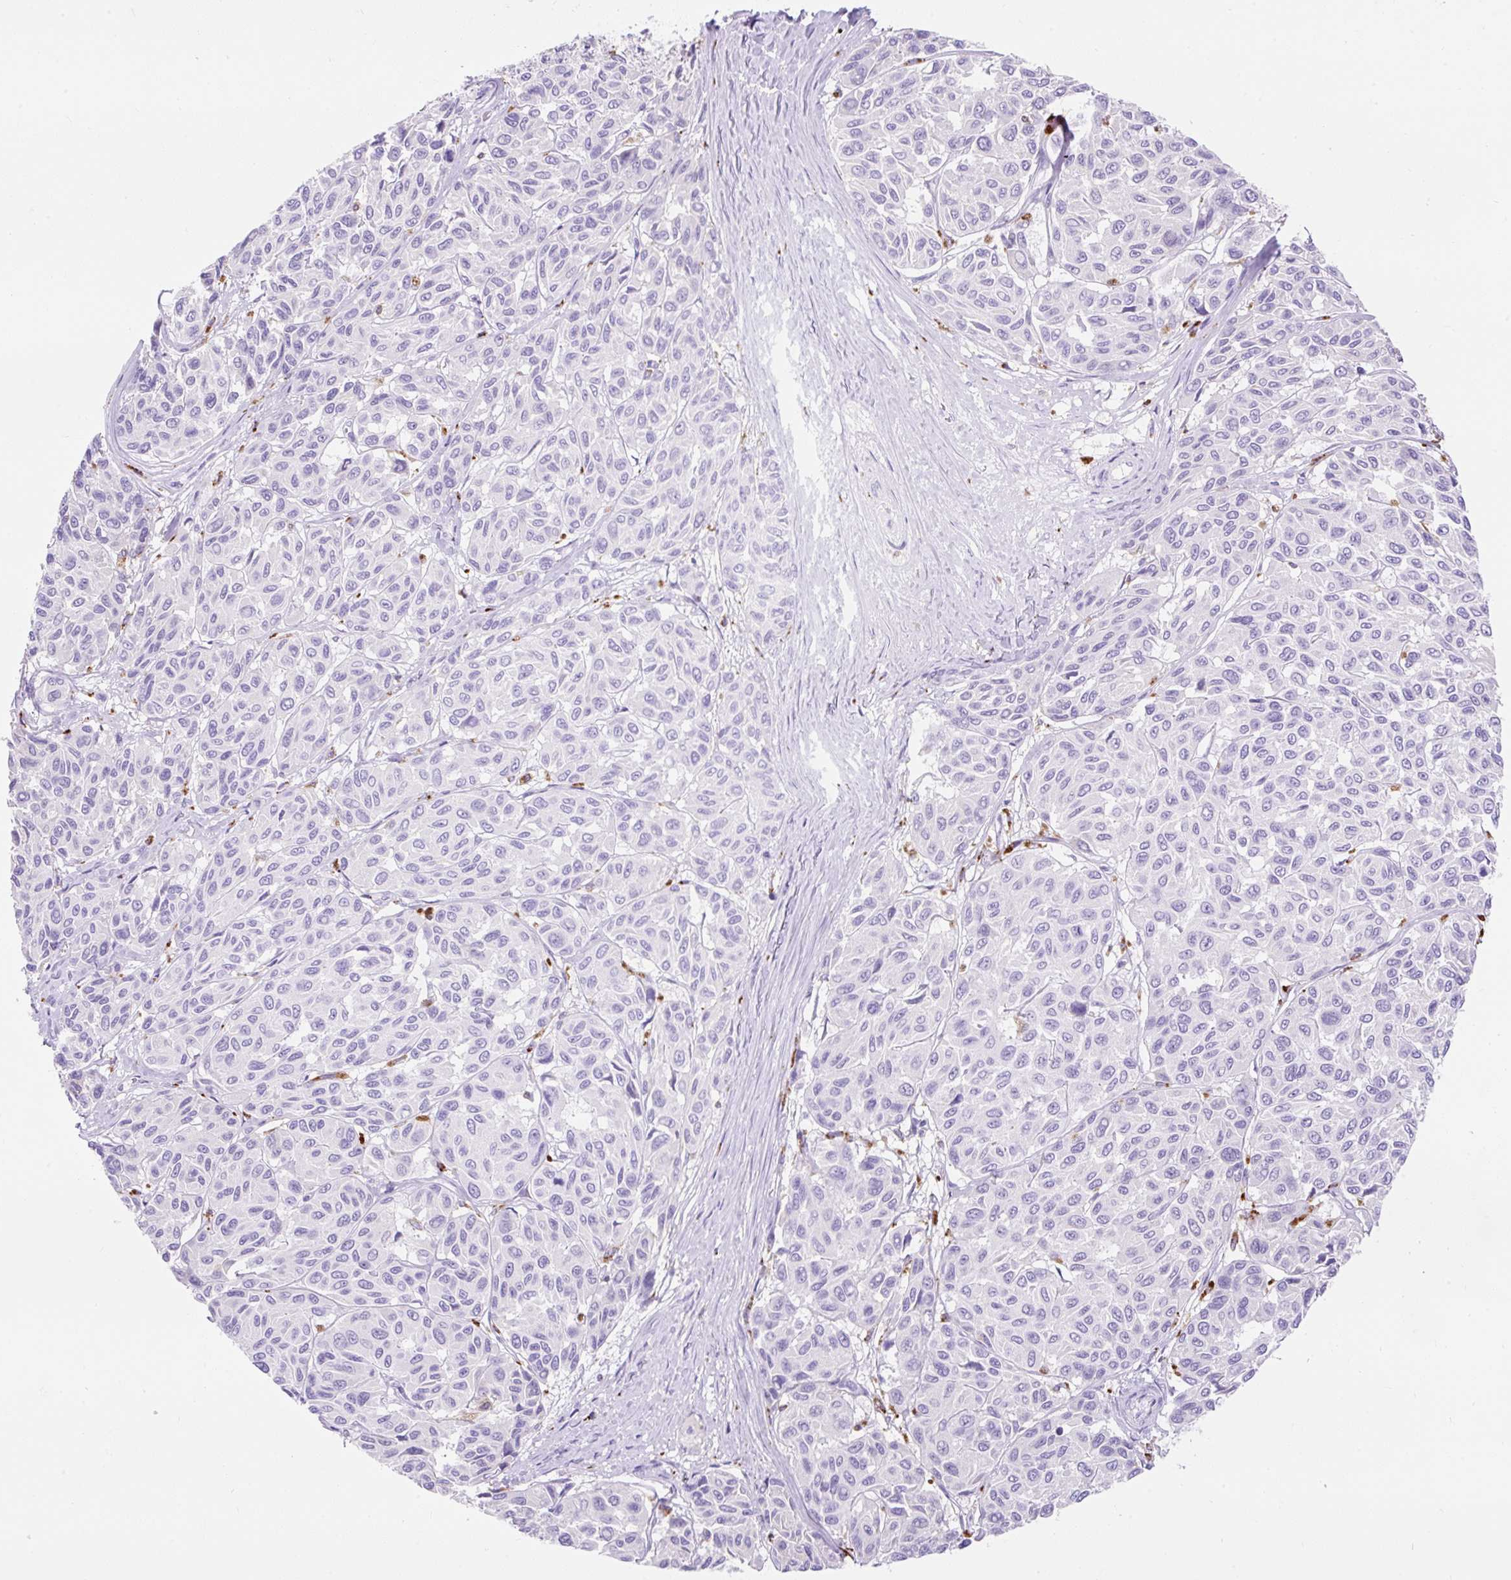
{"staining": {"intensity": "negative", "quantity": "none", "location": "none"}, "tissue": "melanoma", "cell_type": "Tumor cells", "image_type": "cancer", "snomed": [{"axis": "morphology", "description": "Malignant melanoma, NOS"}, {"axis": "topography", "description": "Skin"}], "caption": "Melanoma stained for a protein using immunohistochemistry reveals no expression tumor cells.", "gene": "HEXB", "patient": {"sex": "female", "age": 66}}